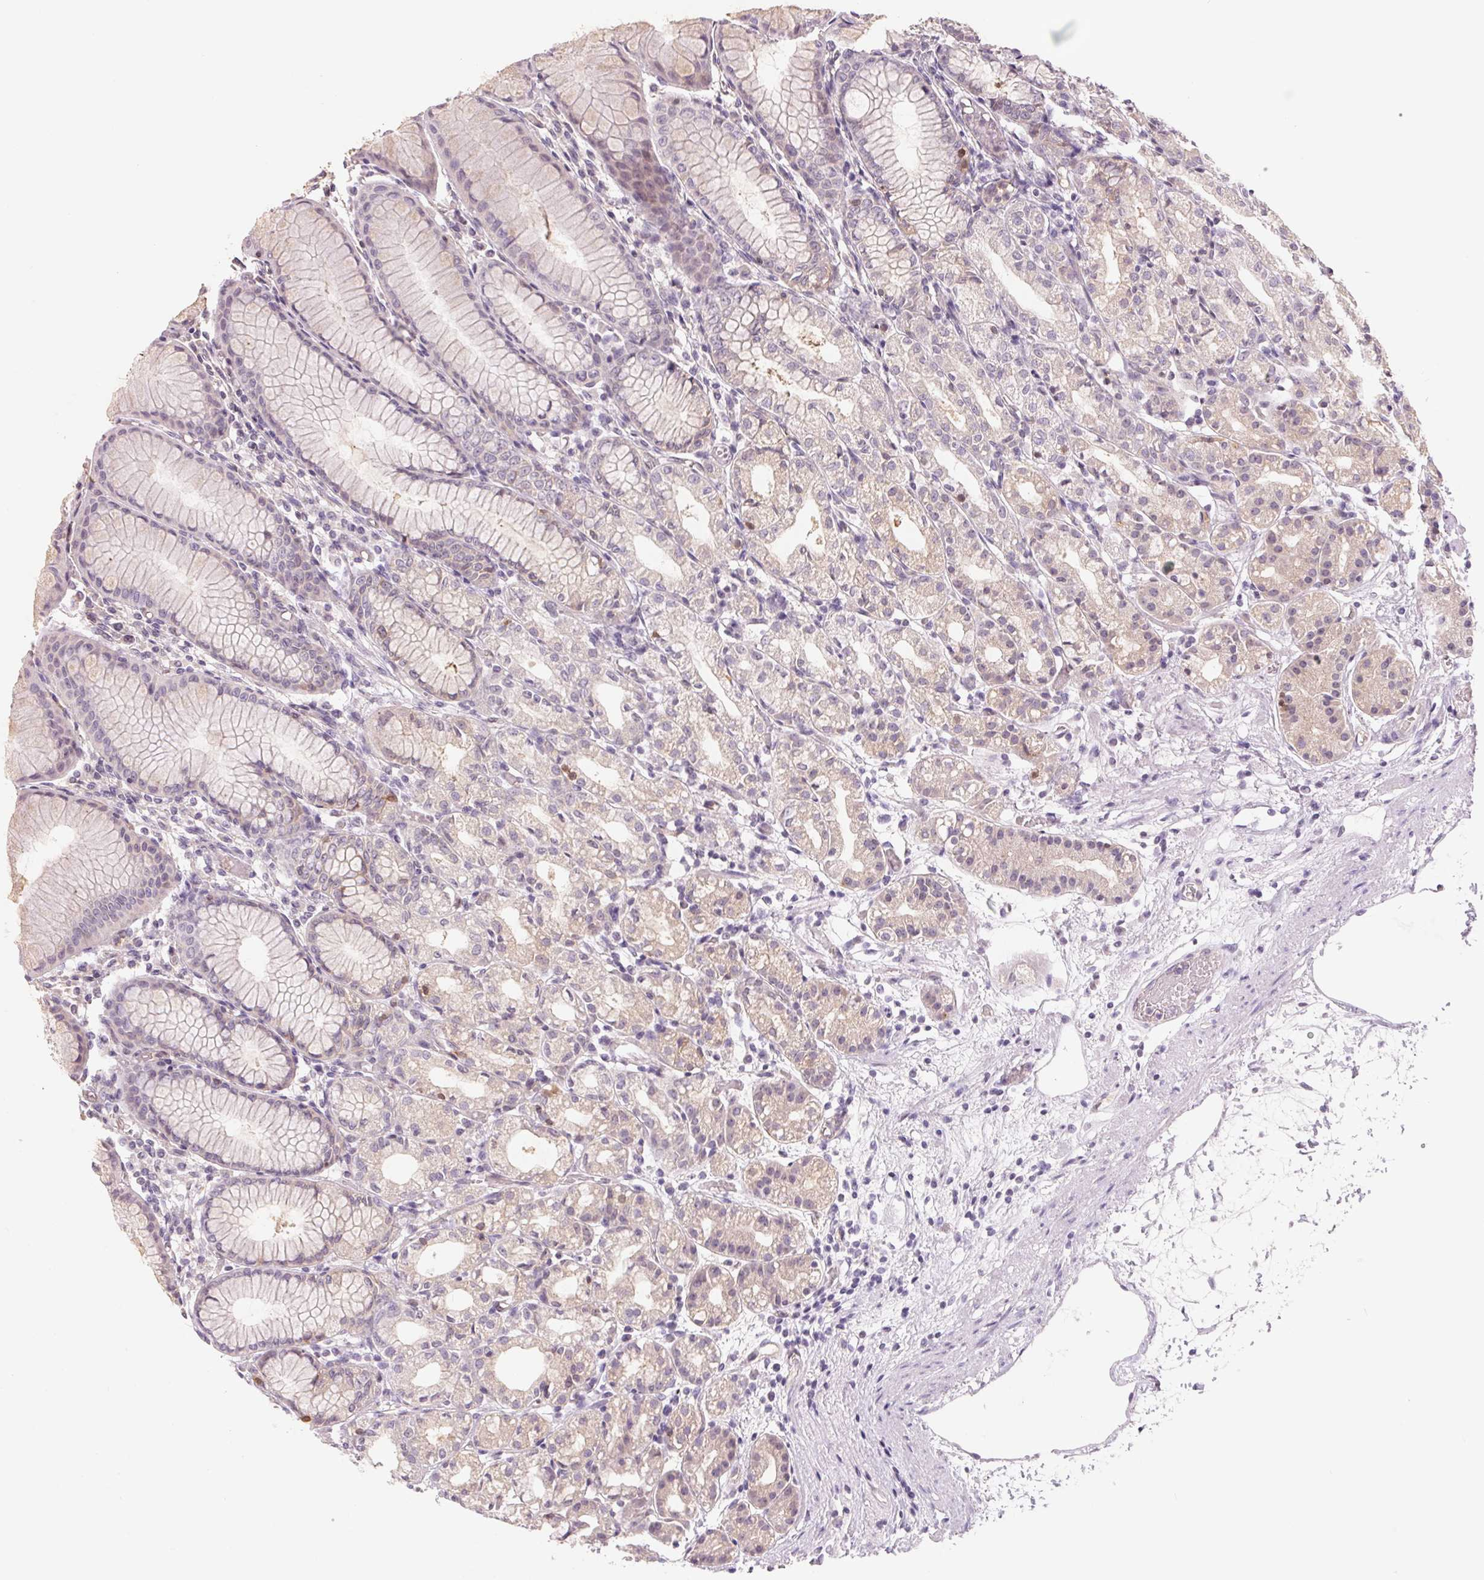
{"staining": {"intensity": "weak", "quantity": "<25%", "location": "cytoplasmic/membranous"}, "tissue": "stomach", "cell_type": "Glandular cells", "image_type": "normal", "snomed": [{"axis": "morphology", "description": "Normal tissue, NOS"}, {"axis": "topography", "description": "Stomach"}], "caption": "Immunohistochemistry (IHC) photomicrograph of unremarkable human stomach stained for a protein (brown), which reveals no staining in glandular cells.", "gene": "BLMH", "patient": {"sex": "female", "age": 57}}